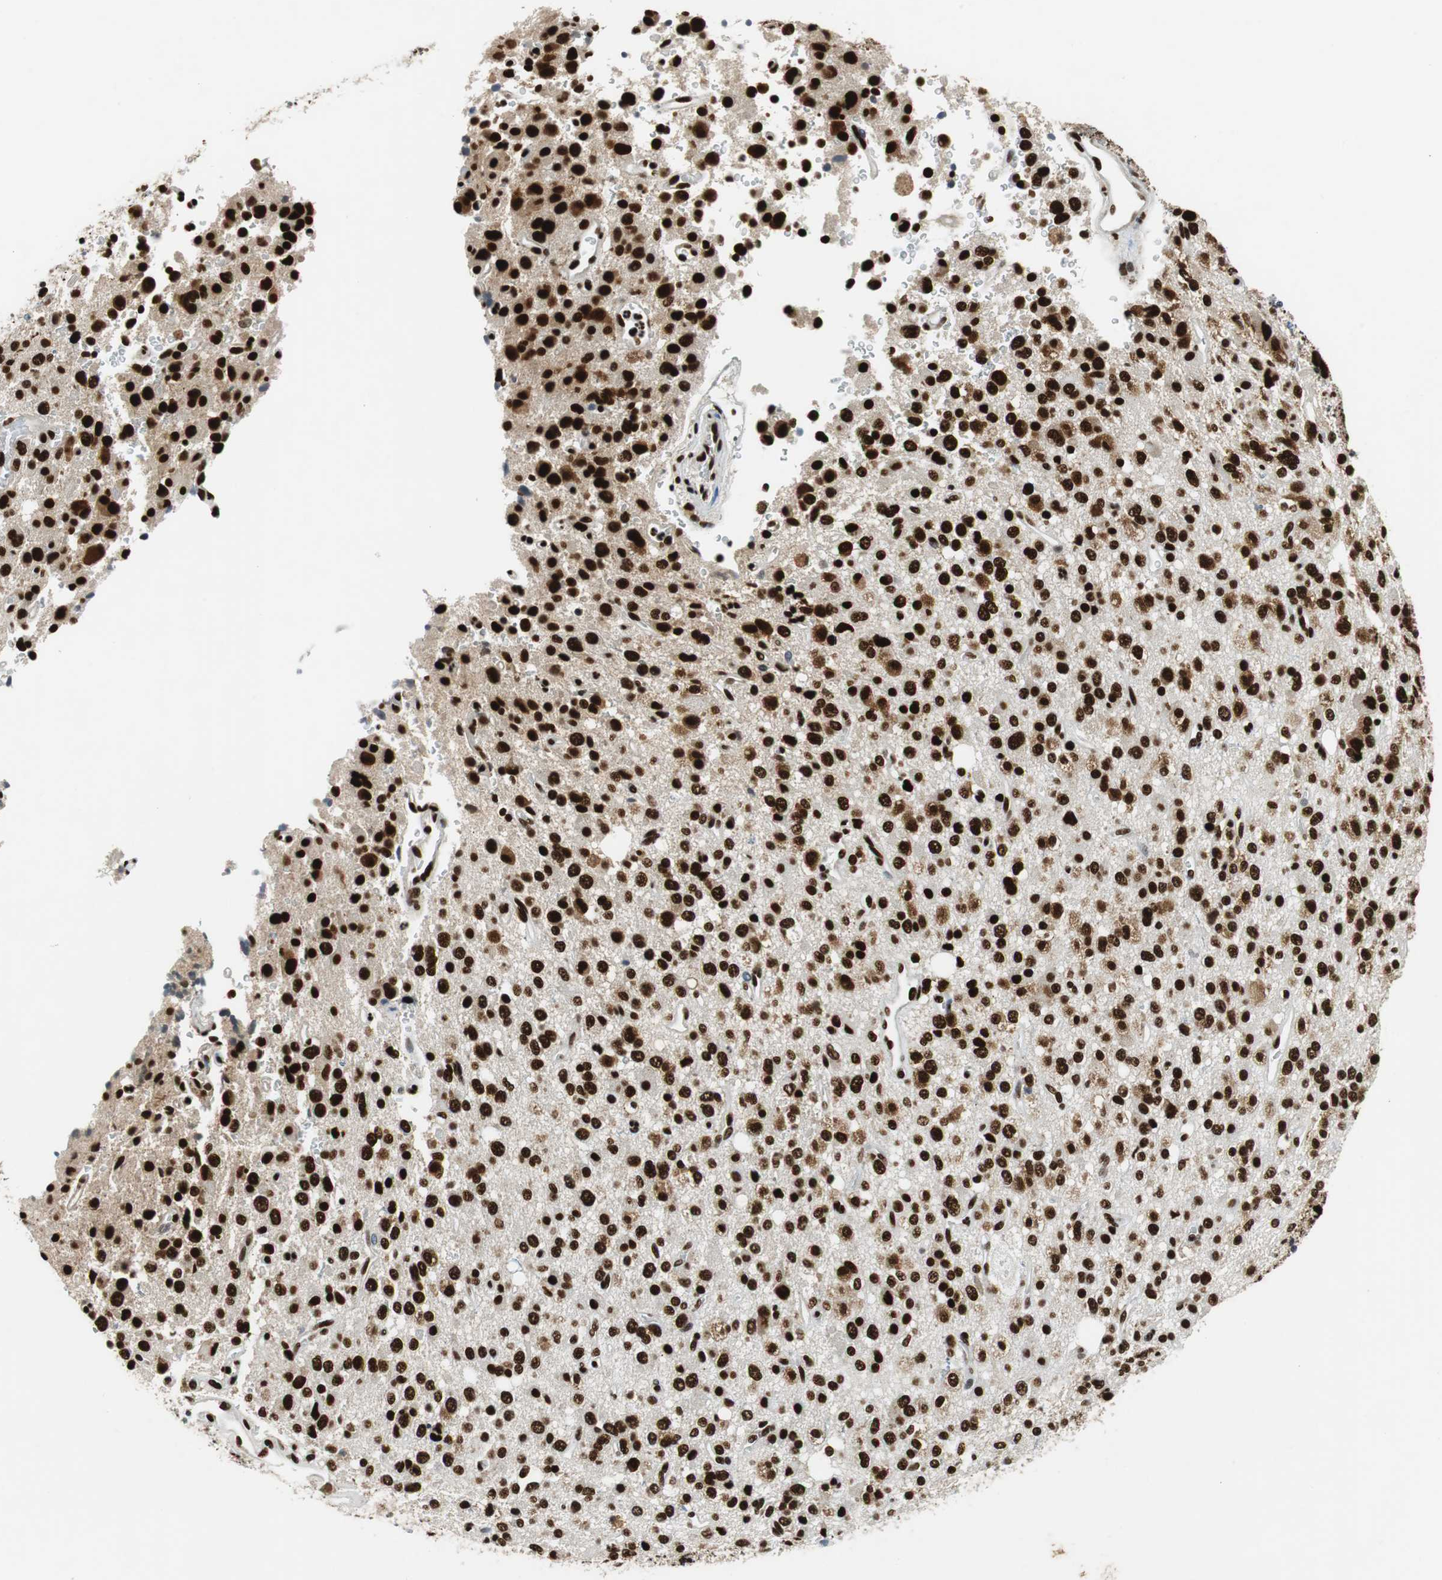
{"staining": {"intensity": "strong", "quantity": ">75%", "location": "nuclear"}, "tissue": "glioma", "cell_type": "Tumor cells", "image_type": "cancer", "snomed": [{"axis": "morphology", "description": "Glioma, malignant, High grade"}, {"axis": "topography", "description": "Brain"}], "caption": "A high amount of strong nuclear expression is identified in approximately >75% of tumor cells in glioma tissue. Immunohistochemistry stains the protein in brown and the nuclei are stained blue.", "gene": "PRKDC", "patient": {"sex": "male", "age": 47}}